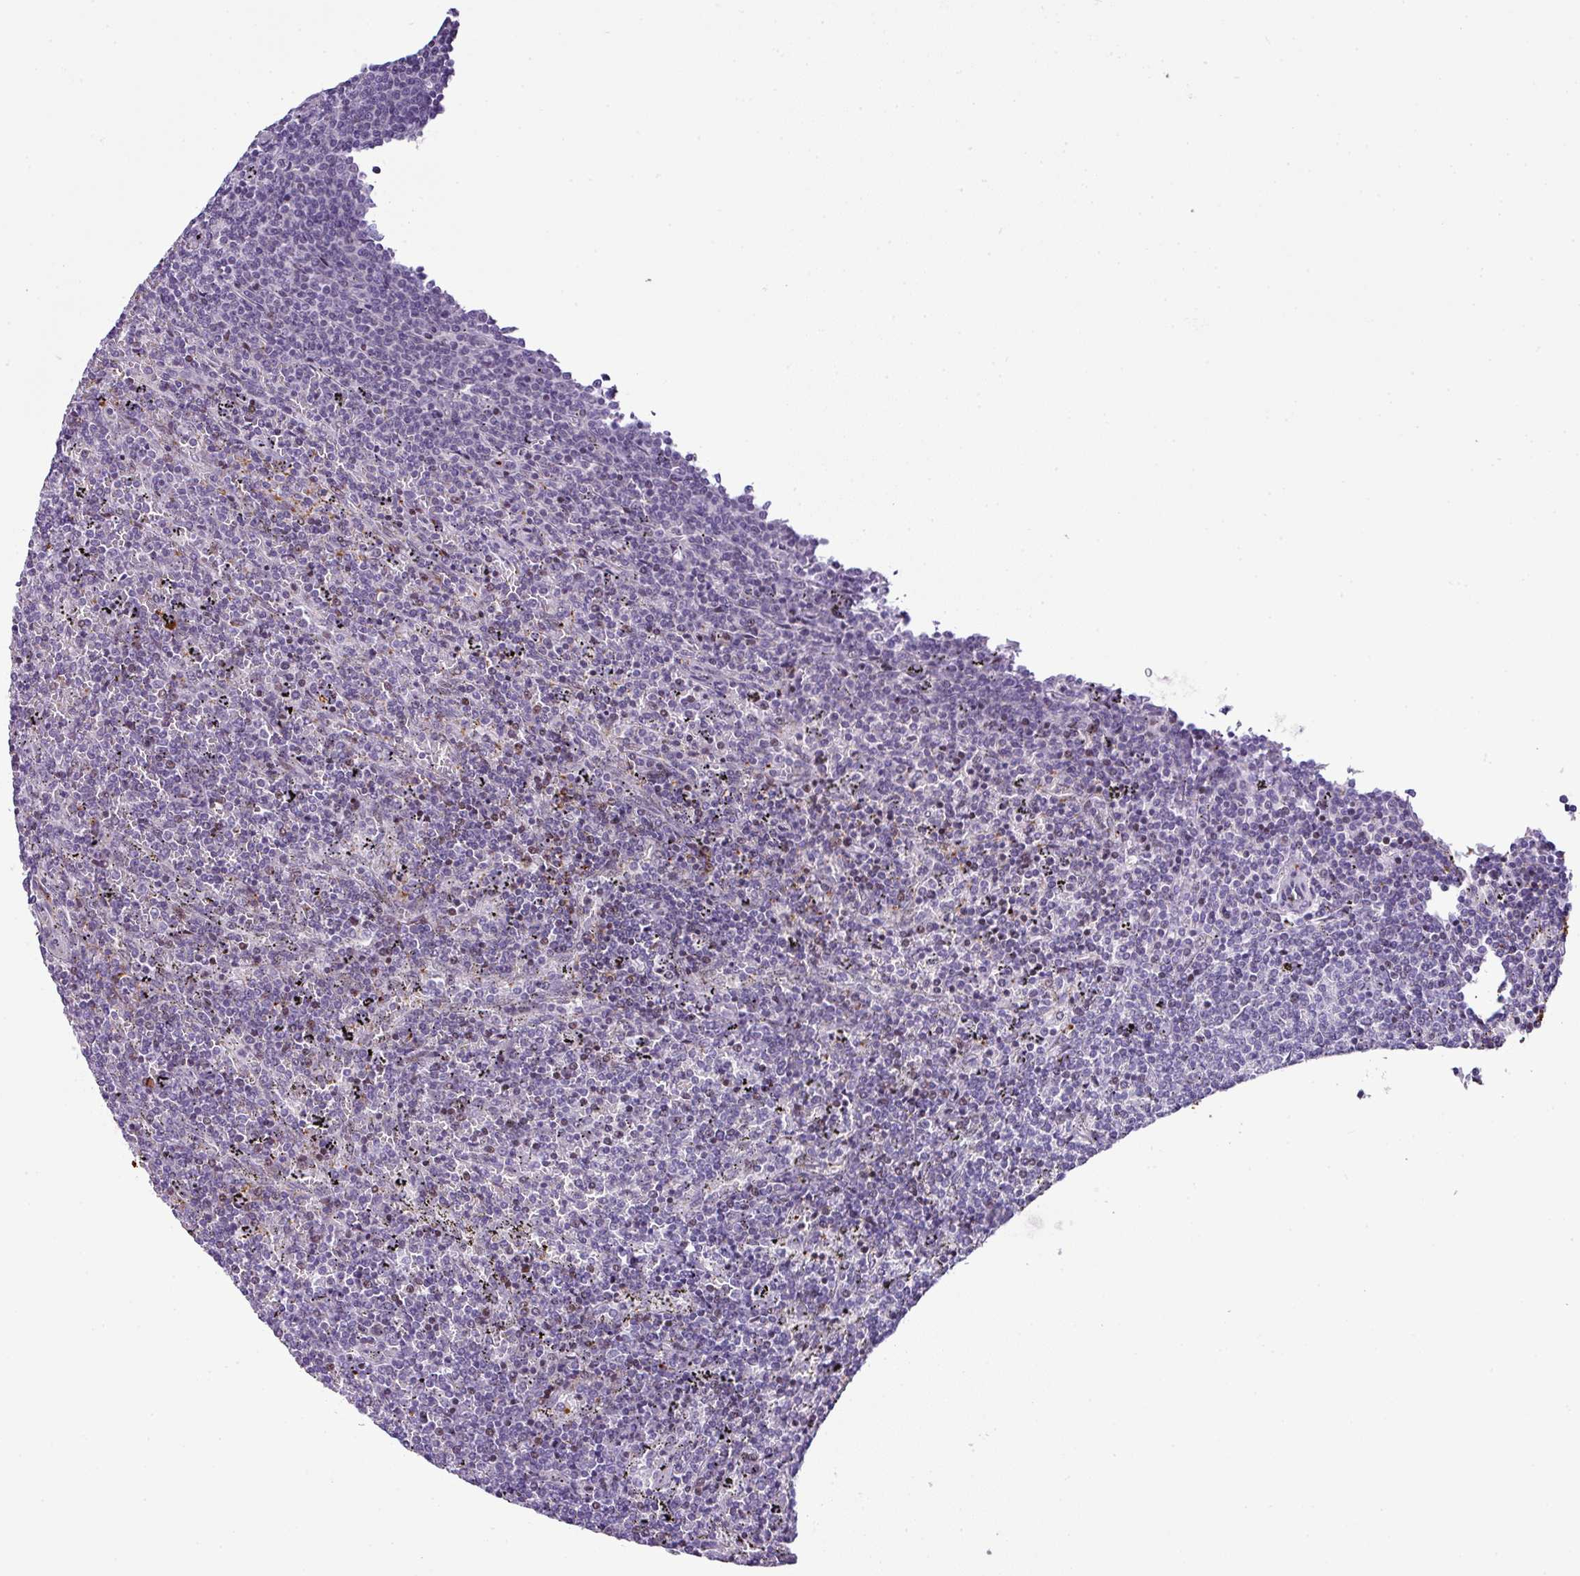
{"staining": {"intensity": "negative", "quantity": "none", "location": "none"}, "tissue": "lymphoma", "cell_type": "Tumor cells", "image_type": "cancer", "snomed": [{"axis": "morphology", "description": "Malignant lymphoma, non-Hodgkin's type, Low grade"}, {"axis": "topography", "description": "Spleen"}], "caption": "Immunohistochemistry of lymphoma shows no positivity in tumor cells.", "gene": "CMTM5", "patient": {"sex": "female", "age": 50}}